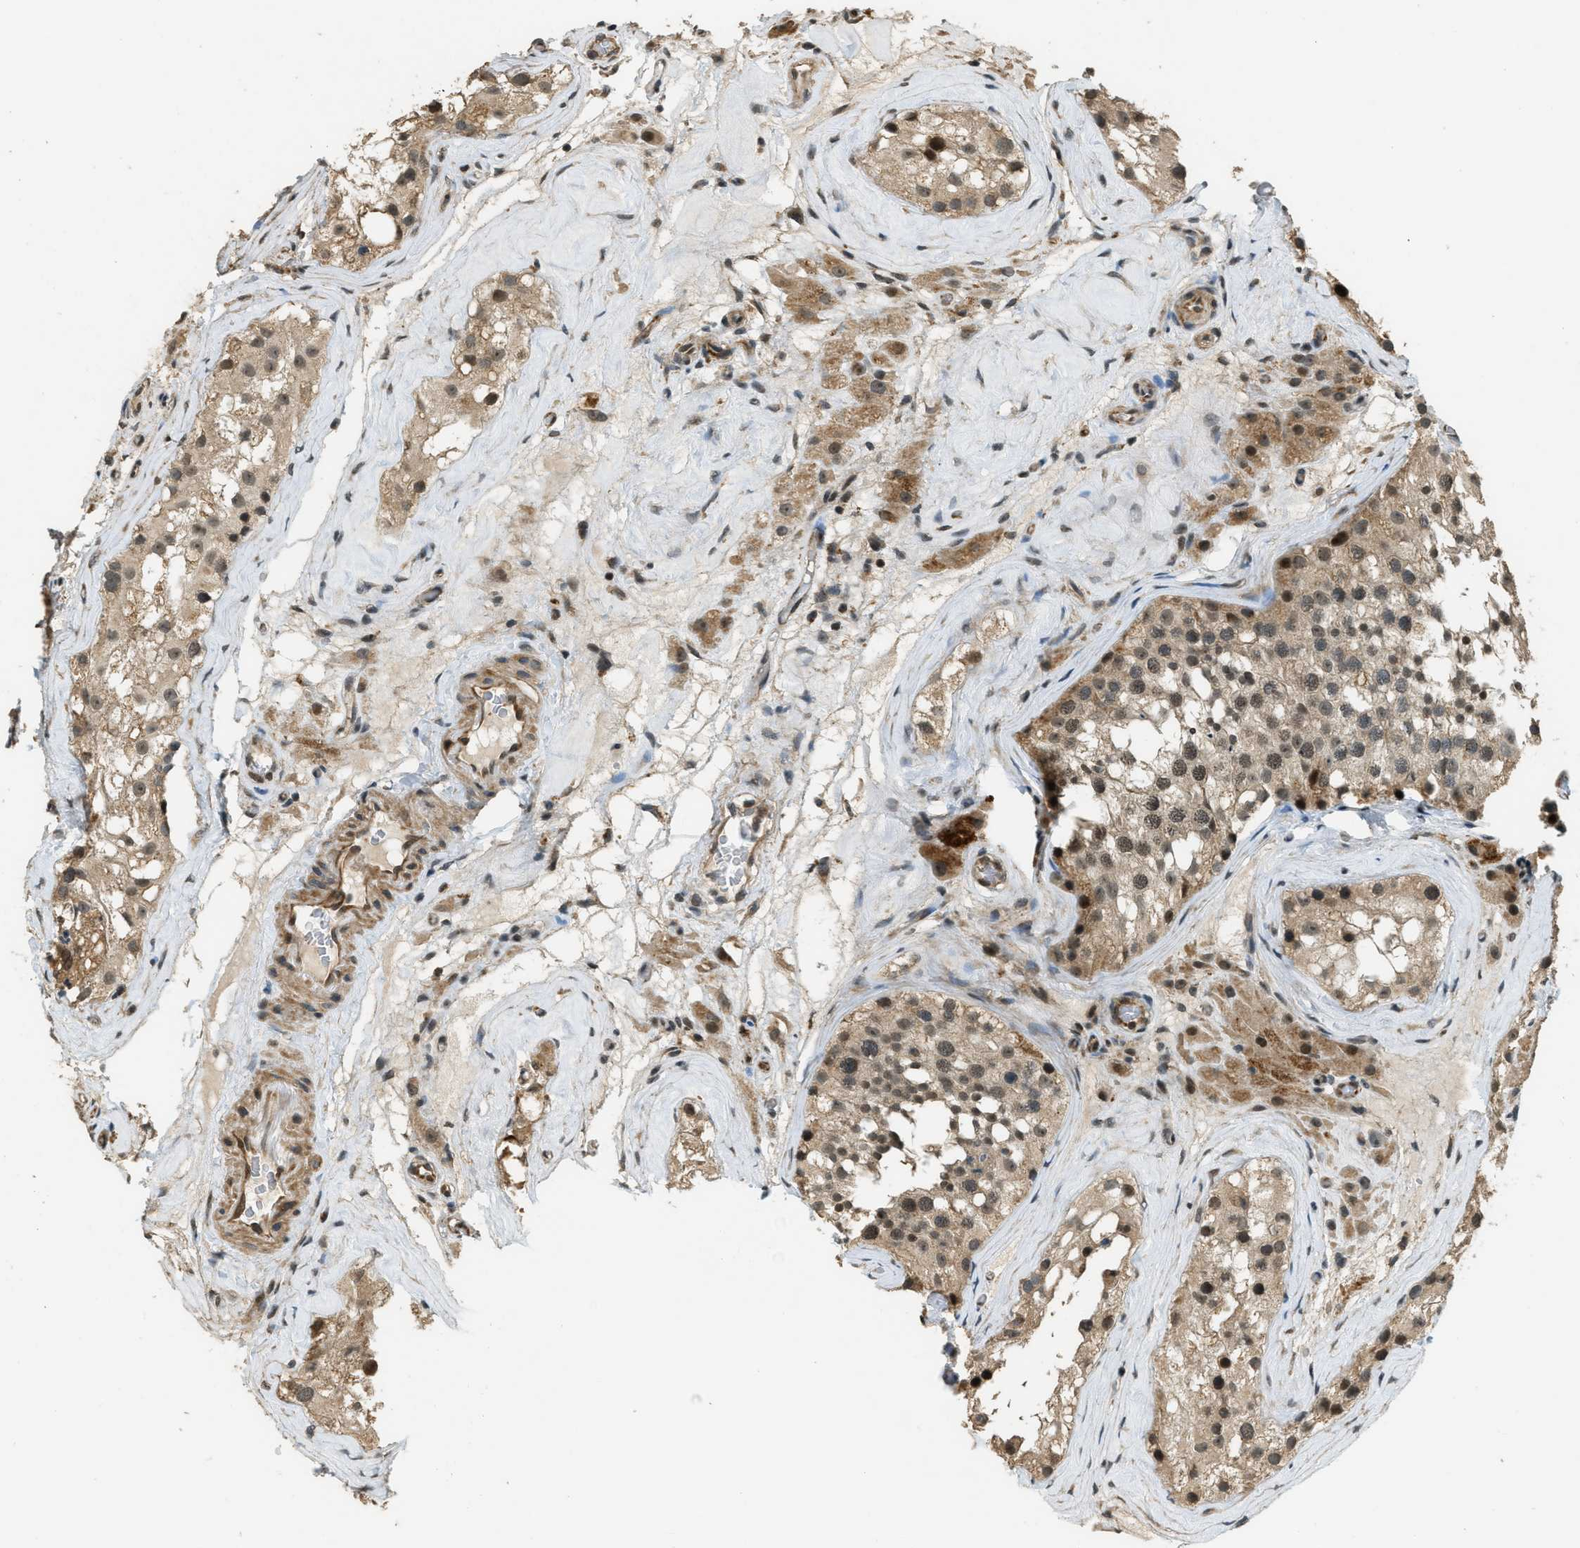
{"staining": {"intensity": "weak", "quantity": ">75%", "location": "cytoplasmic/membranous,nuclear"}, "tissue": "testis", "cell_type": "Cells in seminiferous ducts", "image_type": "normal", "snomed": [{"axis": "morphology", "description": "Normal tissue, NOS"}, {"axis": "morphology", "description": "Seminoma, NOS"}, {"axis": "topography", "description": "Testis"}], "caption": "IHC photomicrograph of normal testis: testis stained using immunohistochemistry (IHC) demonstrates low levels of weak protein expression localized specifically in the cytoplasmic/membranous,nuclear of cells in seminiferous ducts, appearing as a cytoplasmic/membranous,nuclear brown color.", "gene": "MED21", "patient": {"sex": "male", "age": 71}}